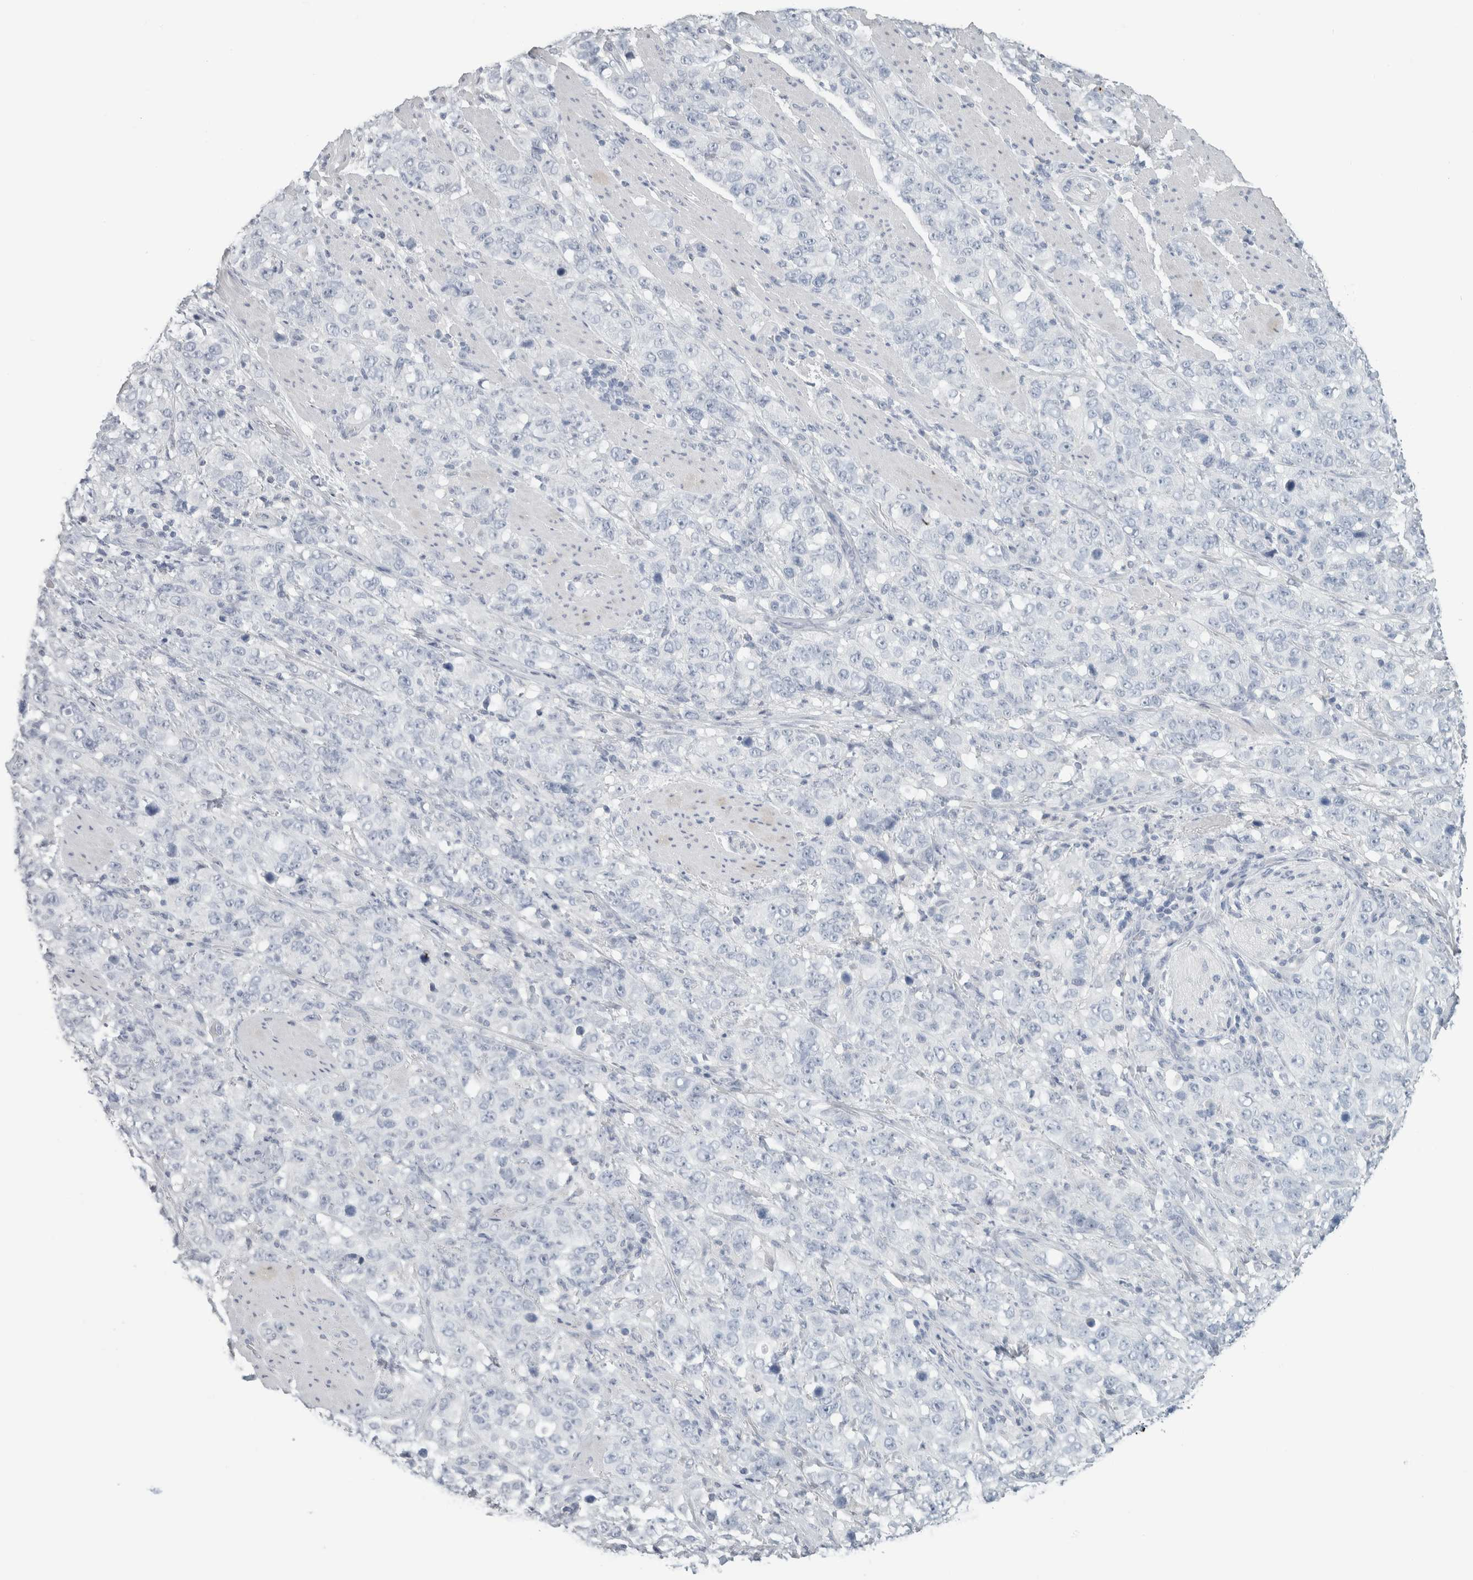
{"staining": {"intensity": "negative", "quantity": "none", "location": "none"}, "tissue": "stomach cancer", "cell_type": "Tumor cells", "image_type": "cancer", "snomed": [{"axis": "morphology", "description": "Adenocarcinoma, NOS"}, {"axis": "topography", "description": "Stomach"}], "caption": "This is an immunohistochemistry (IHC) image of adenocarcinoma (stomach). There is no staining in tumor cells.", "gene": "SLC6A1", "patient": {"sex": "male", "age": 48}}